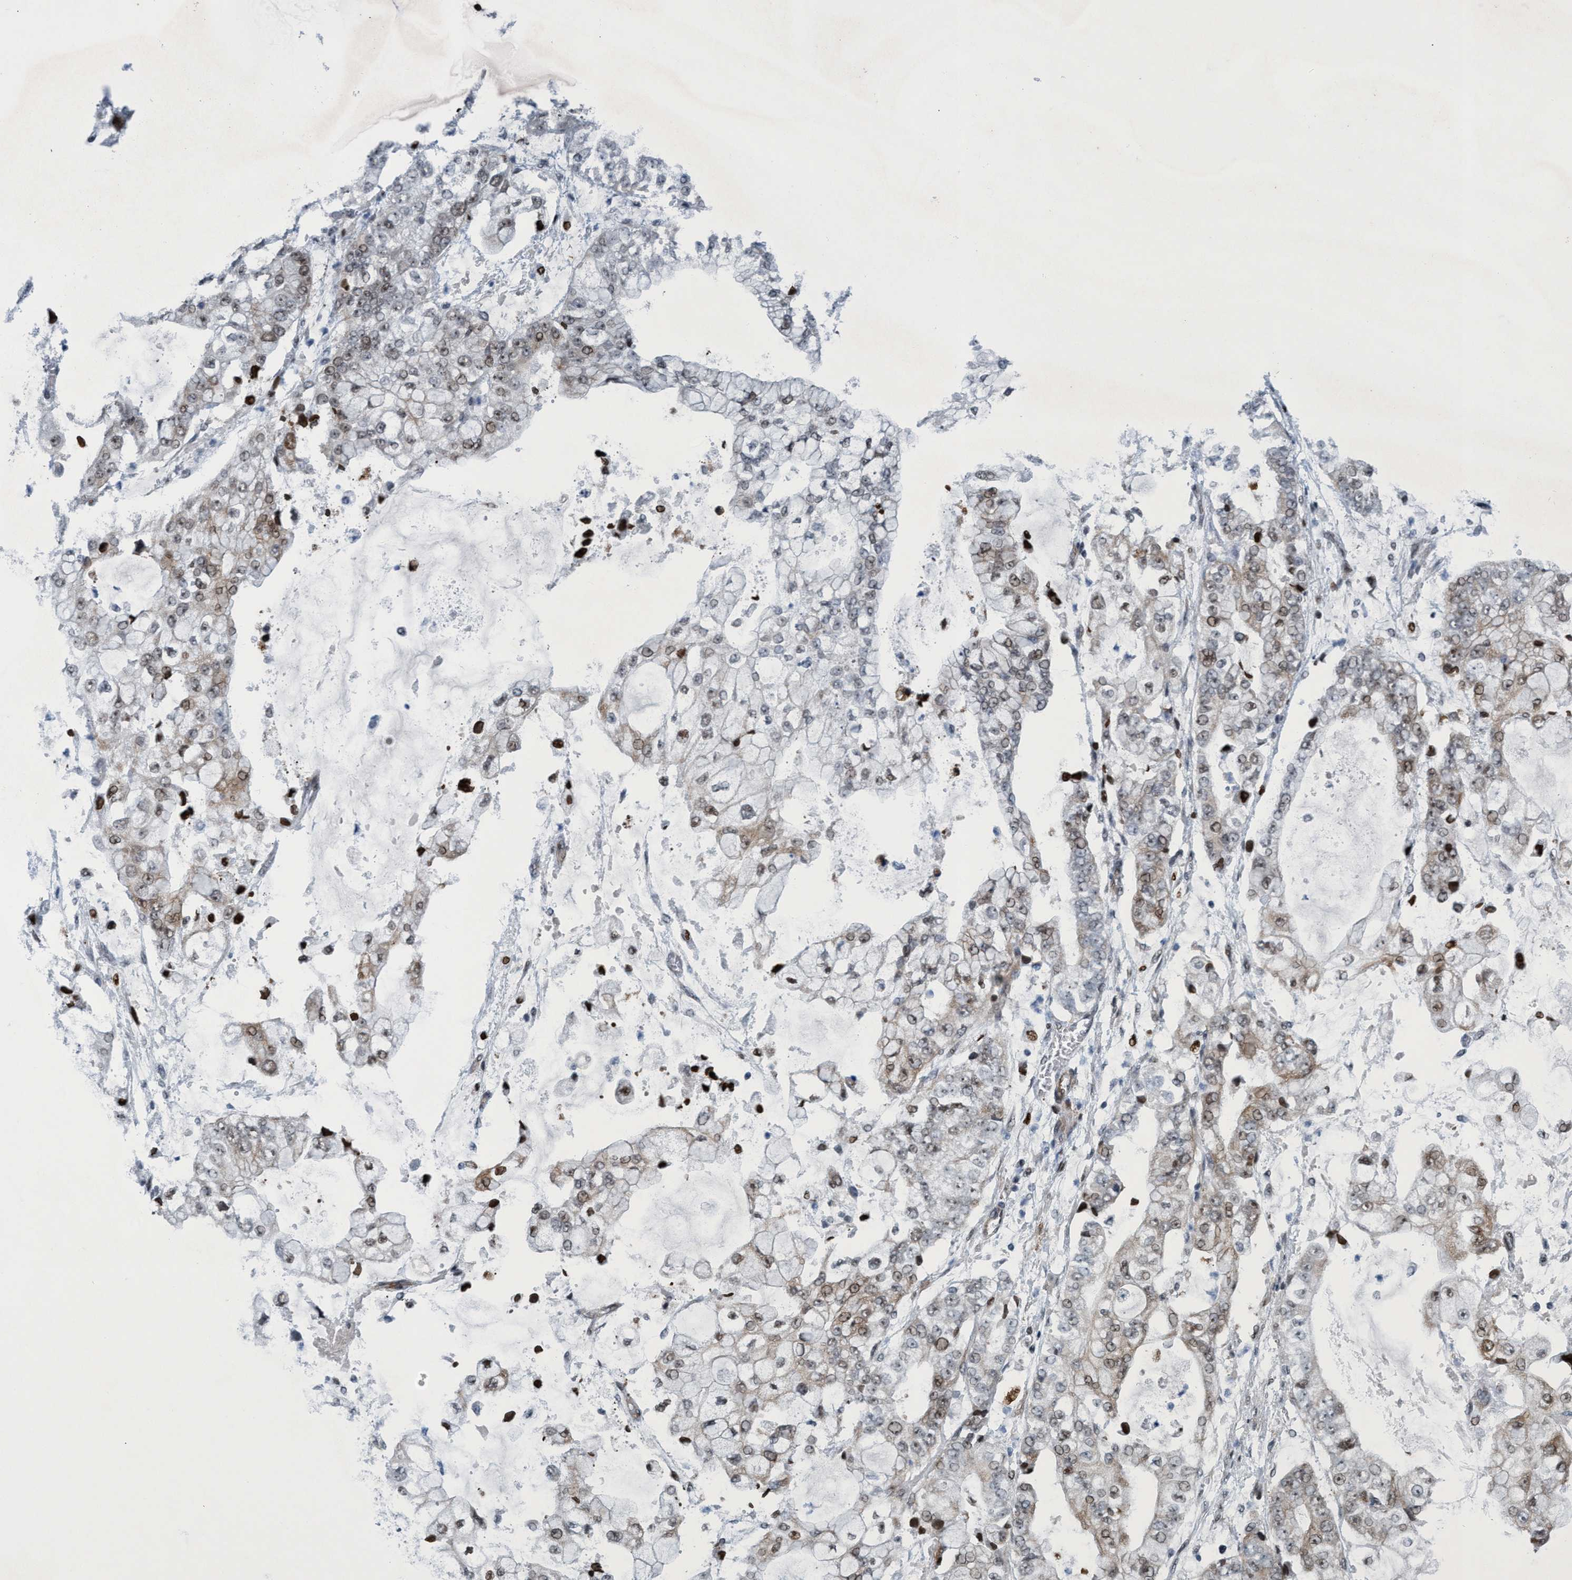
{"staining": {"intensity": "weak", "quantity": ">75%", "location": "cytoplasmic/membranous,nuclear"}, "tissue": "stomach cancer", "cell_type": "Tumor cells", "image_type": "cancer", "snomed": [{"axis": "morphology", "description": "Adenocarcinoma, NOS"}, {"axis": "topography", "description": "Stomach"}], "caption": "Immunohistochemical staining of human adenocarcinoma (stomach) displays low levels of weak cytoplasmic/membranous and nuclear protein staining in approximately >75% of tumor cells. (DAB (3,3'-diaminobenzidine) IHC with brightfield microscopy, high magnification).", "gene": "CWC27", "patient": {"sex": "male", "age": 76}}